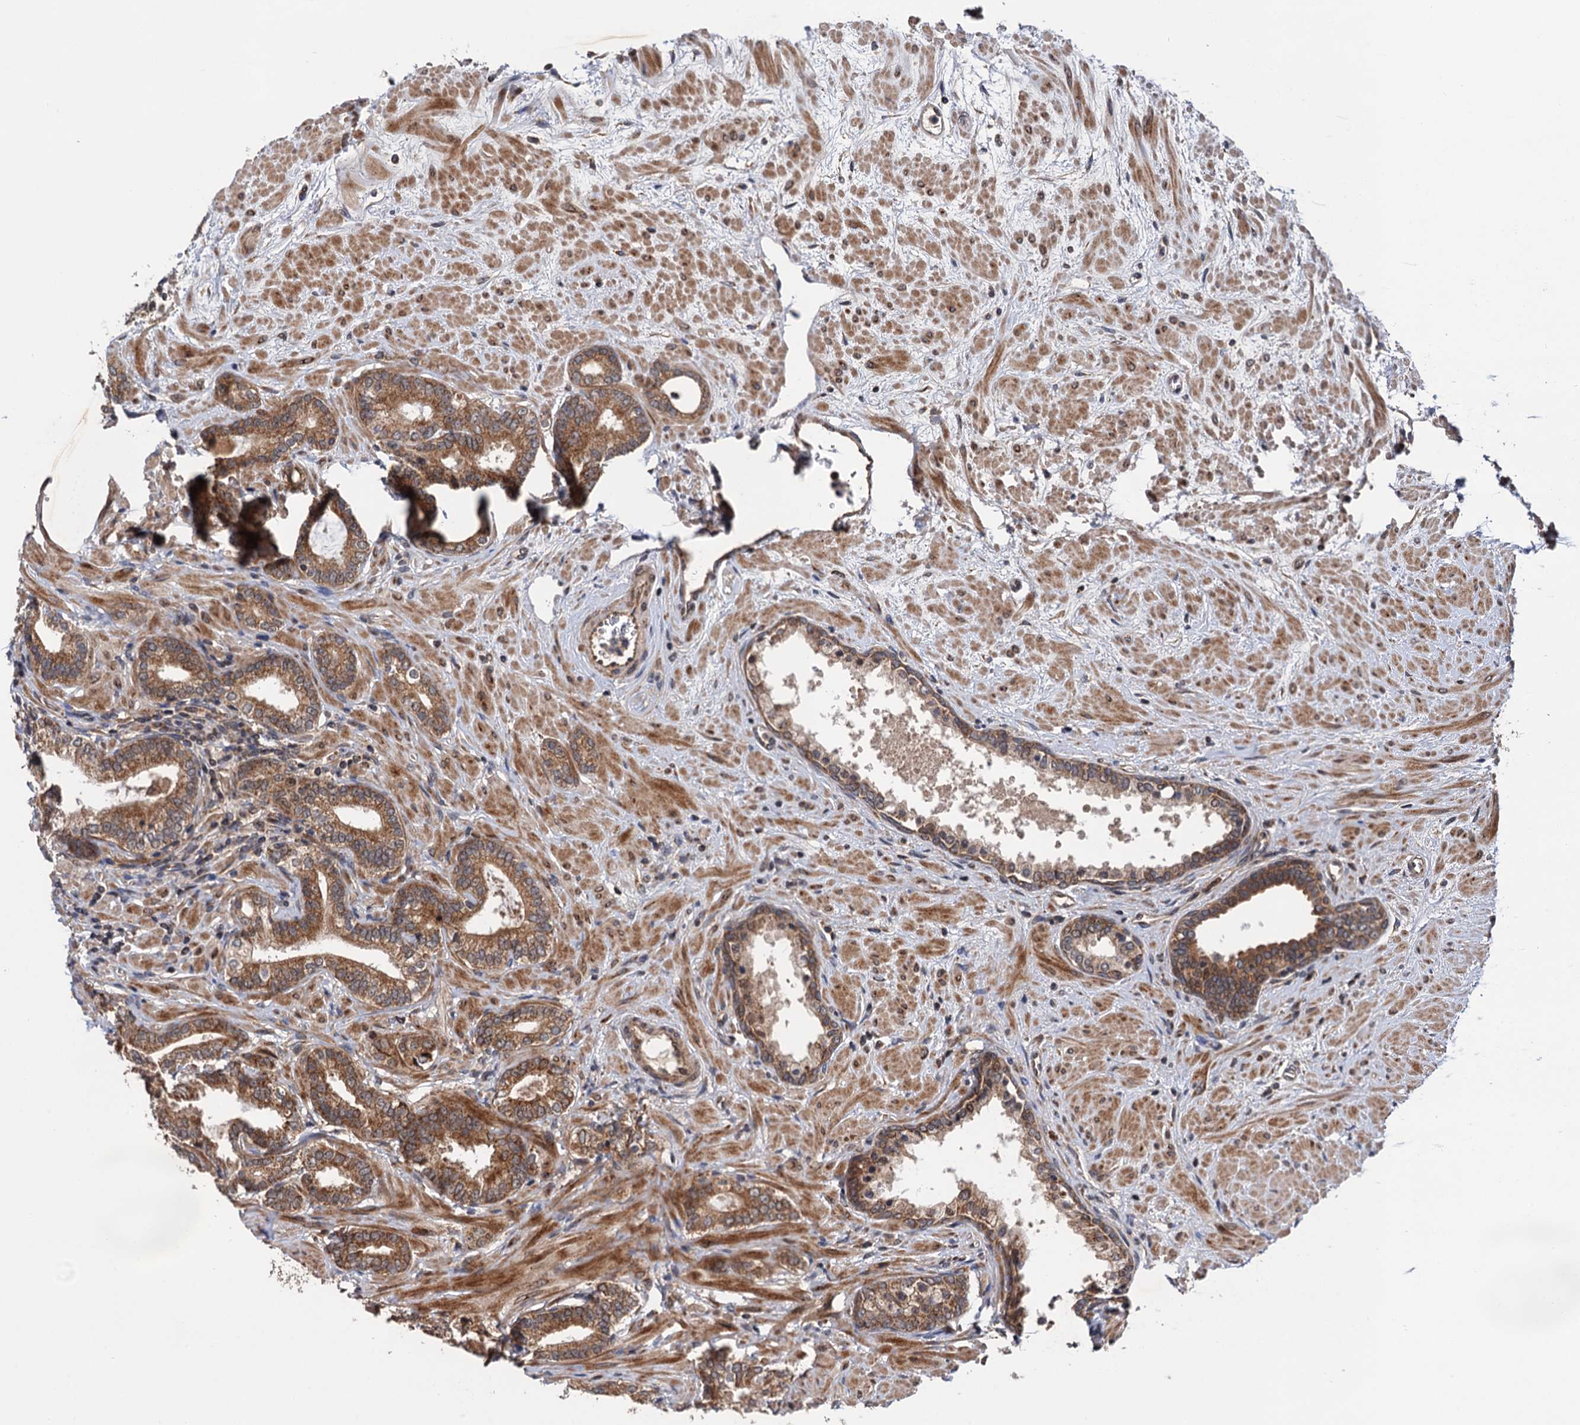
{"staining": {"intensity": "moderate", "quantity": ">75%", "location": "cytoplasmic/membranous"}, "tissue": "prostate cancer", "cell_type": "Tumor cells", "image_type": "cancer", "snomed": [{"axis": "morphology", "description": "Adenocarcinoma, High grade"}, {"axis": "topography", "description": "Prostate"}], "caption": "Protein expression analysis of prostate cancer (high-grade adenocarcinoma) shows moderate cytoplasmic/membranous staining in approximately >75% of tumor cells.", "gene": "NAA16", "patient": {"sex": "male", "age": 64}}